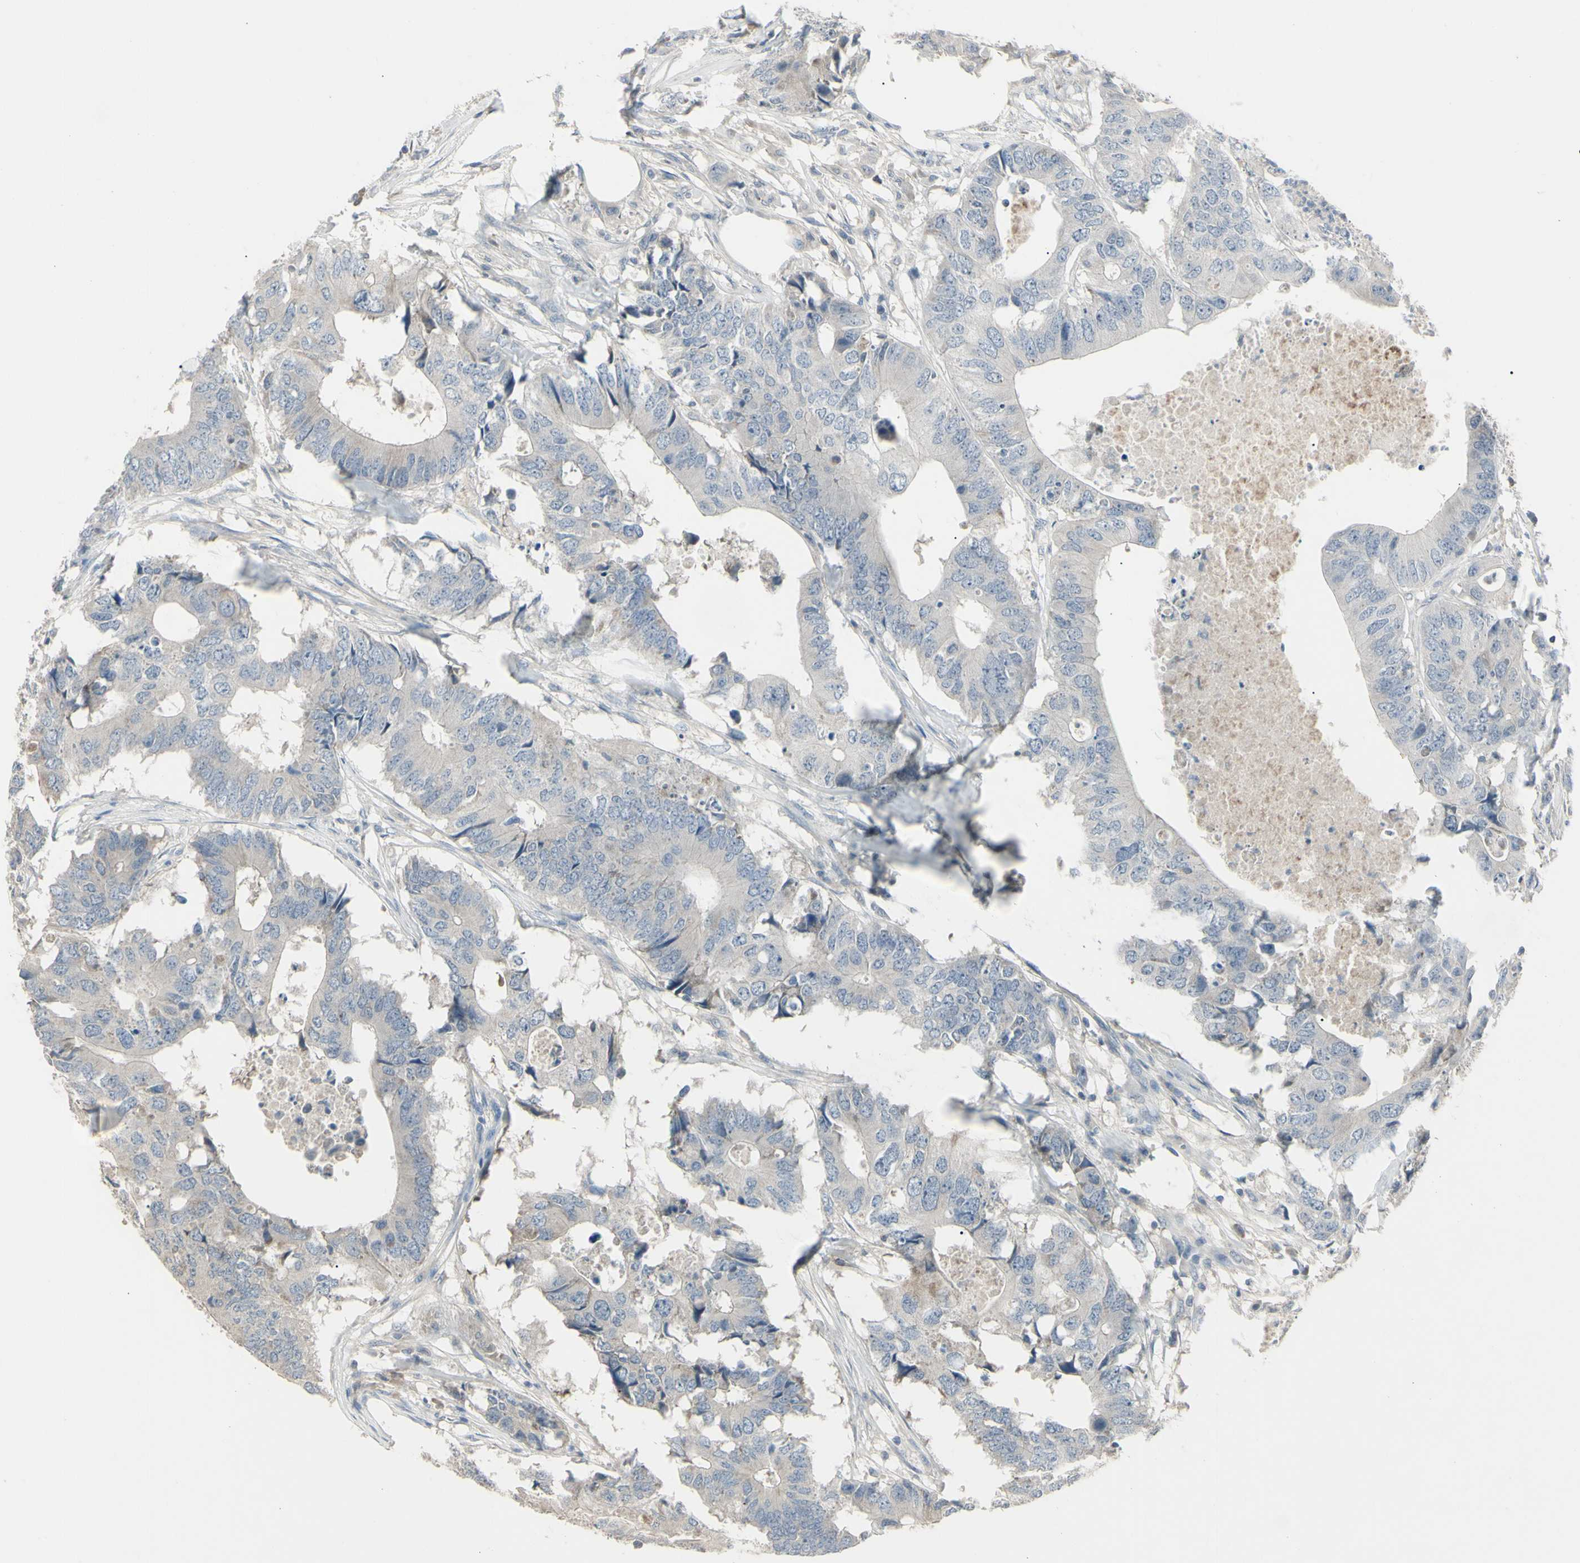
{"staining": {"intensity": "negative", "quantity": "none", "location": "none"}, "tissue": "colorectal cancer", "cell_type": "Tumor cells", "image_type": "cancer", "snomed": [{"axis": "morphology", "description": "Adenocarcinoma, NOS"}, {"axis": "topography", "description": "Colon"}], "caption": "A histopathology image of human colorectal adenocarcinoma is negative for staining in tumor cells.", "gene": "PIAS4", "patient": {"sex": "male", "age": 71}}